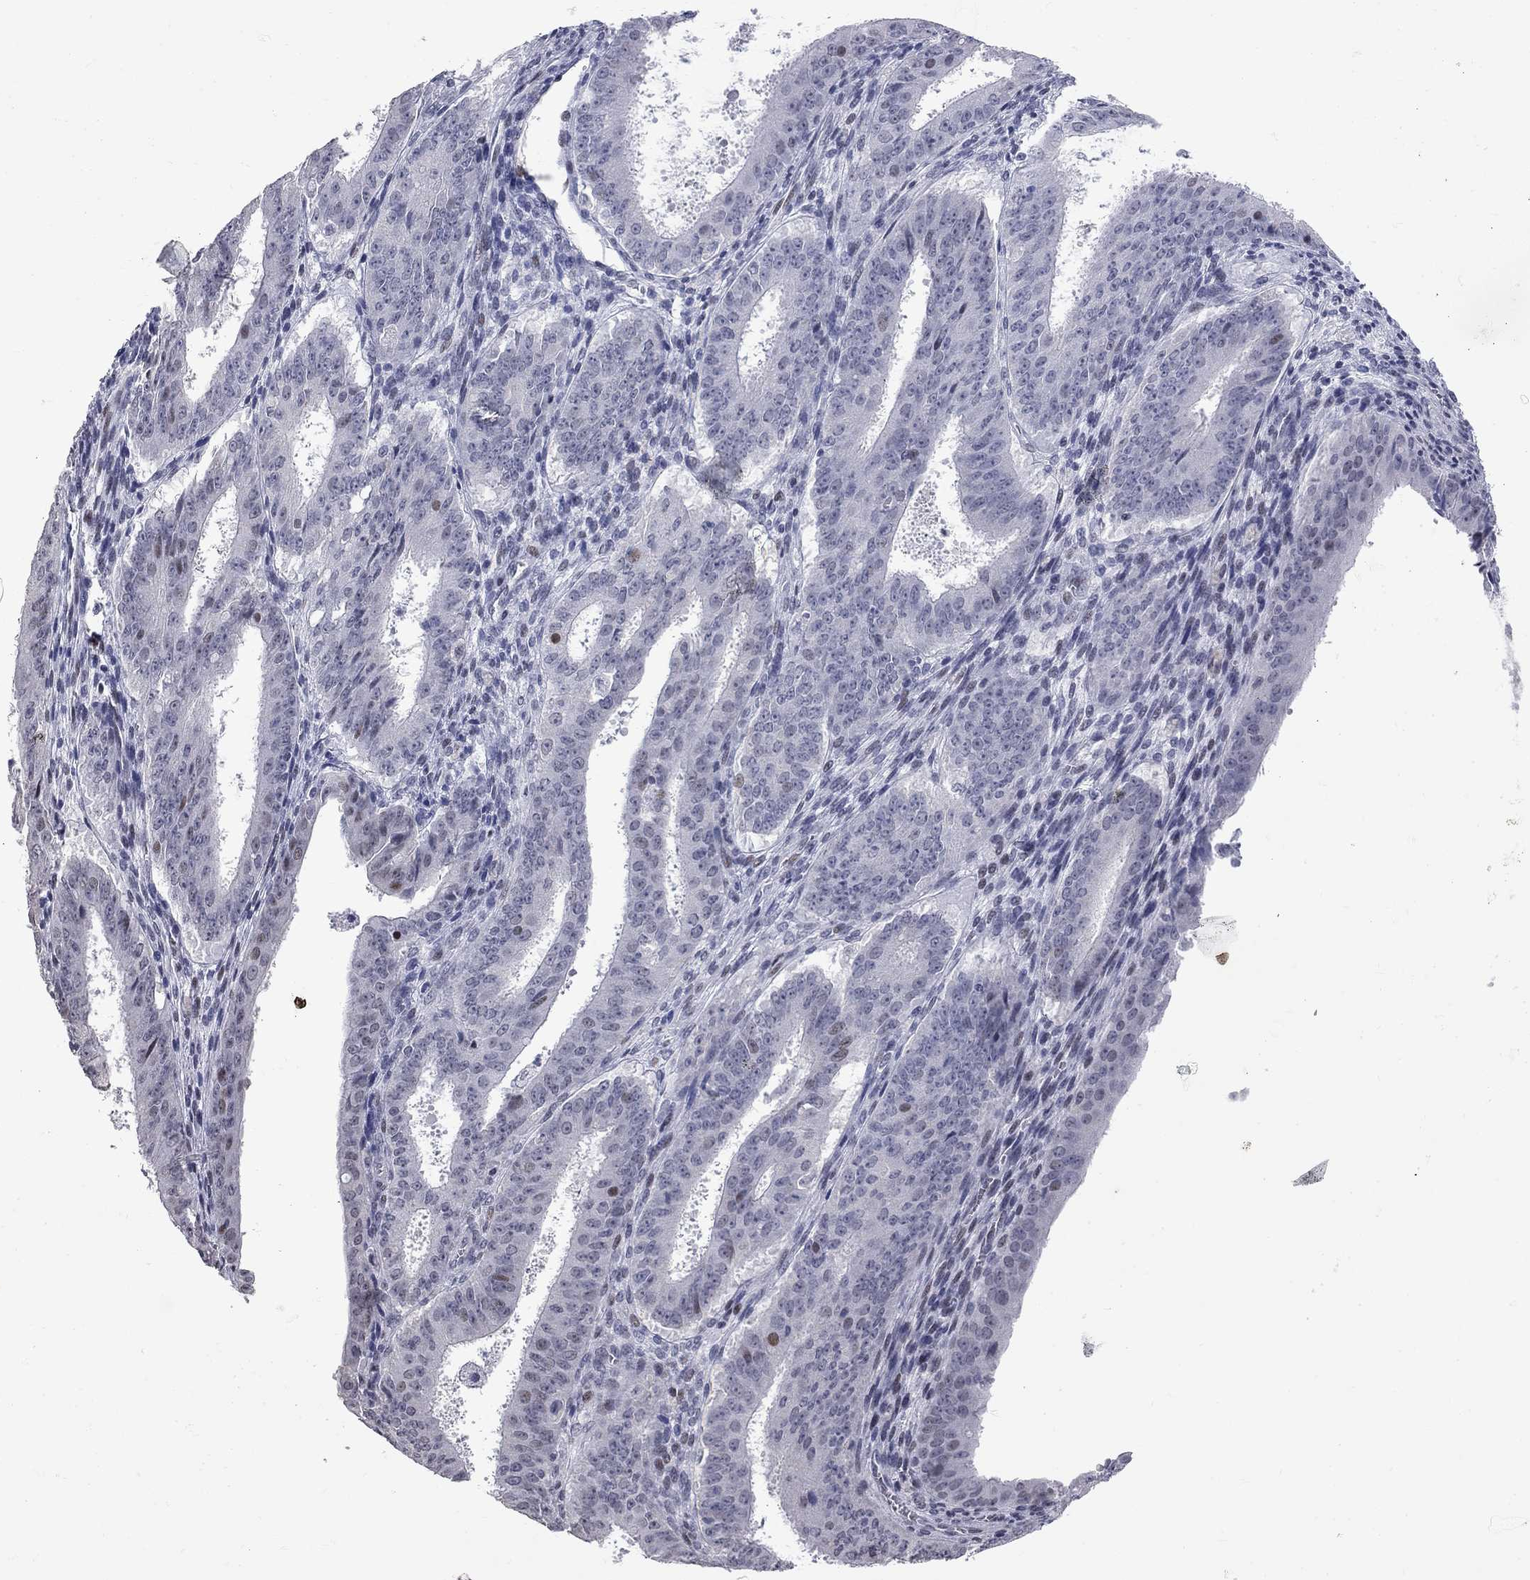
{"staining": {"intensity": "weak", "quantity": "<25%", "location": "nuclear"}, "tissue": "ovarian cancer", "cell_type": "Tumor cells", "image_type": "cancer", "snomed": [{"axis": "morphology", "description": "Carcinoma, endometroid"}, {"axis": "topography", "description": "Ovary"}], "caption": "Immunohistochemical staining of ovarian endometroid carcinoma reveals no significant staining in tumor cells.", "gene": "ZNF154", "patient": {"sex": "female", "age": 42}}